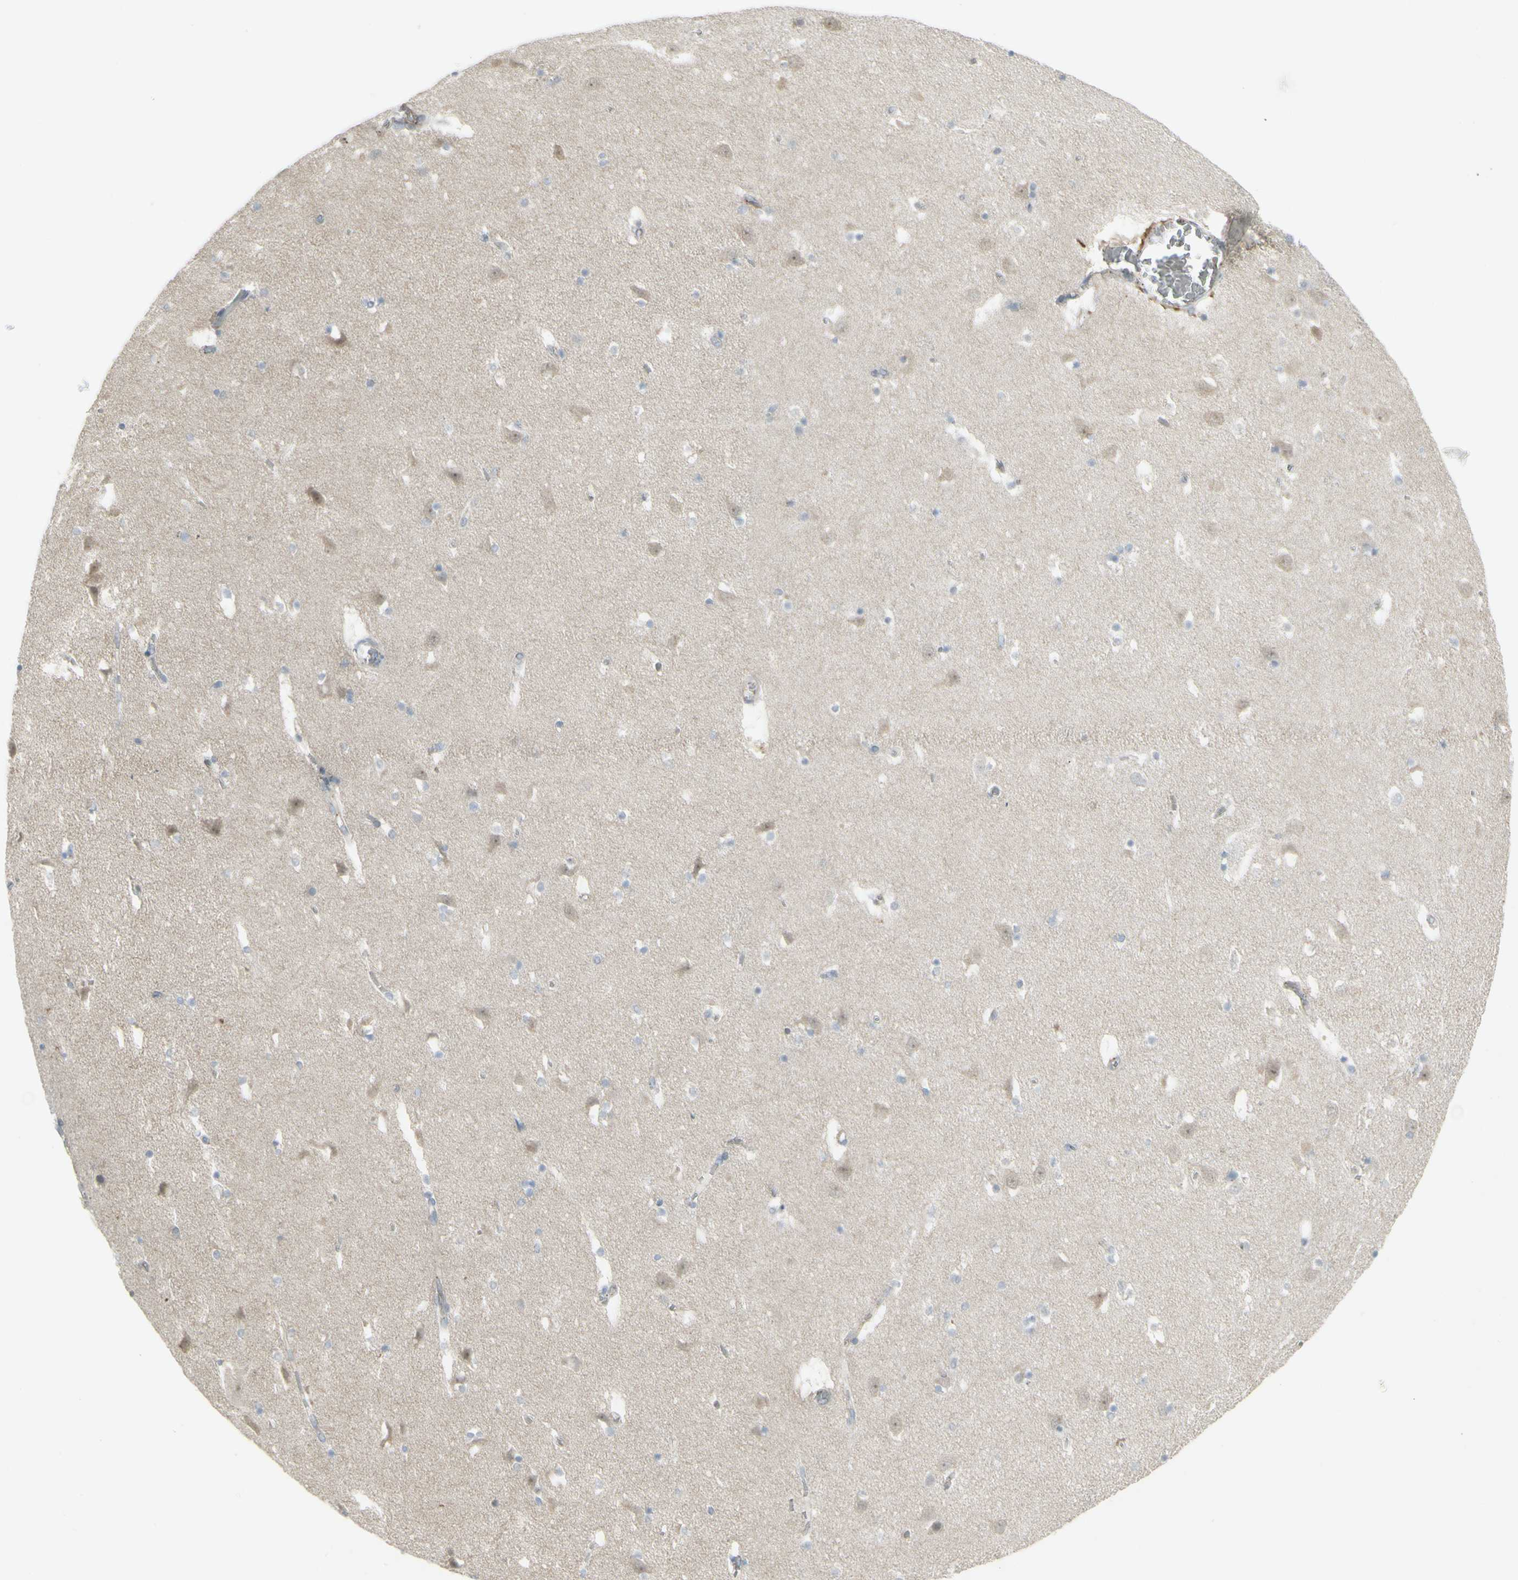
{"staining": {"intensity": "moderate", "quantity": "25%-75%", "location": "cytoplasmic/membranous"}, "tissue": "caudate", "cell_type": "Glial cells", "image_type": "normal", "snomed": [{"axis": "morphology", "description": "Normal tissue, NOS"}, {"axis": "topography", "description": "Lateral ventricle wall"}], "caption": "DAB (3,3'-diaminobenzidine) immunohistochemical staining of benign human caudate reveals moderate cytoplasmic/membranous protein expression in approximately 25%-75% of glial cells.", "gene": "GALNT6", "patient": {"sex": "male", "age": 45}}